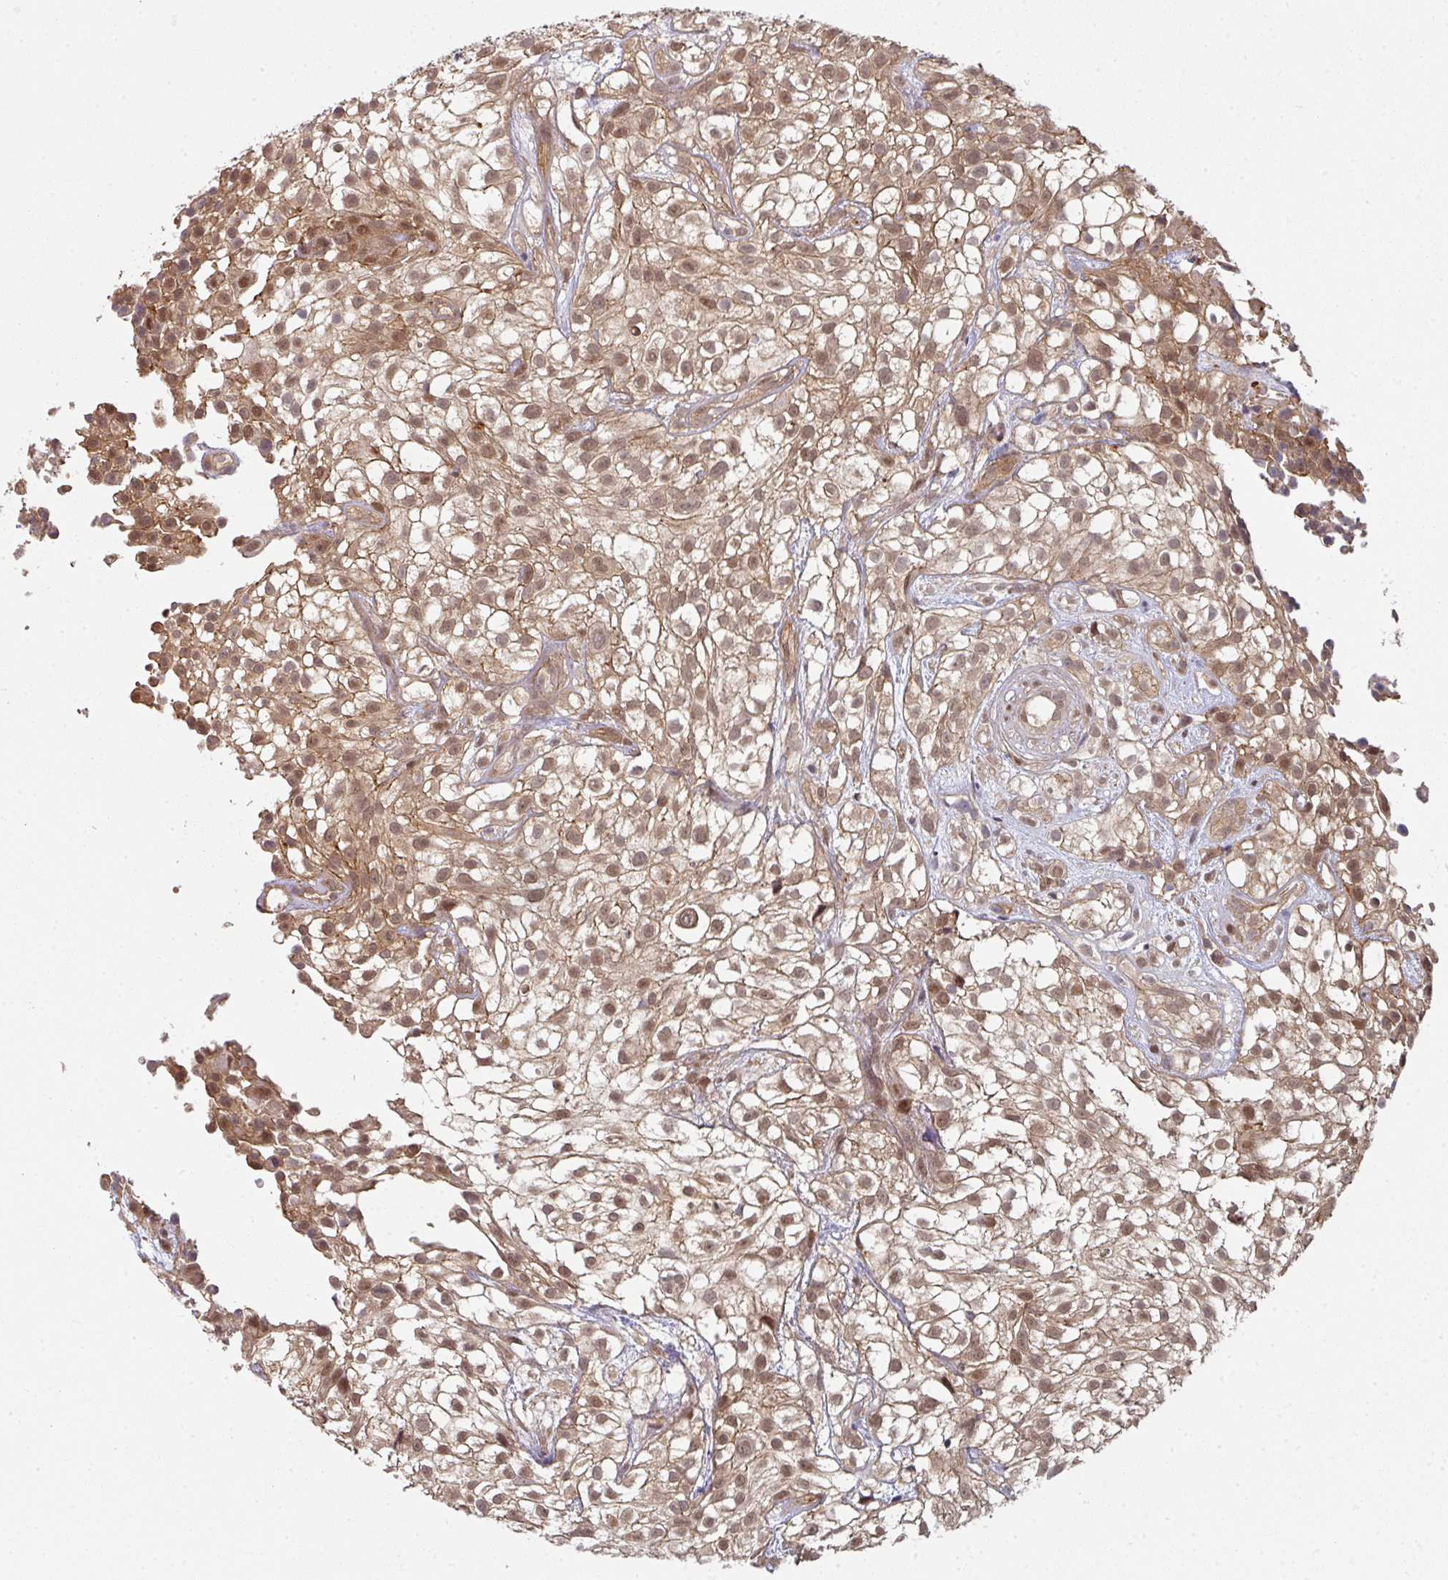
{"staining": {"intensity": "moderate", "quantity": ">75%", "location": "cytoplasmic/membranous,nuclear"}, "tissue": "urothelial cancer", "cell_type": "Tumor cells", "image_type": "cancer", "snomed": [{"axis": "morphology", "description": "Urothelial carcinoma, High grade"}, {"axis": "topography", "description": "Urinary bladder"}], "caption": "DAB (3,3'-diaminobenzidine) immunohistochemical staining of urothelial cancer shows moderate cytoplasmic/membranous and nuclear protein positivity in about >75% of tumor cells. (DAB IHC, brown staining for protein, blue staining for nuclei).", "gene": "PSME3IP1", "patient": {"sex": "male", "age": 56}}